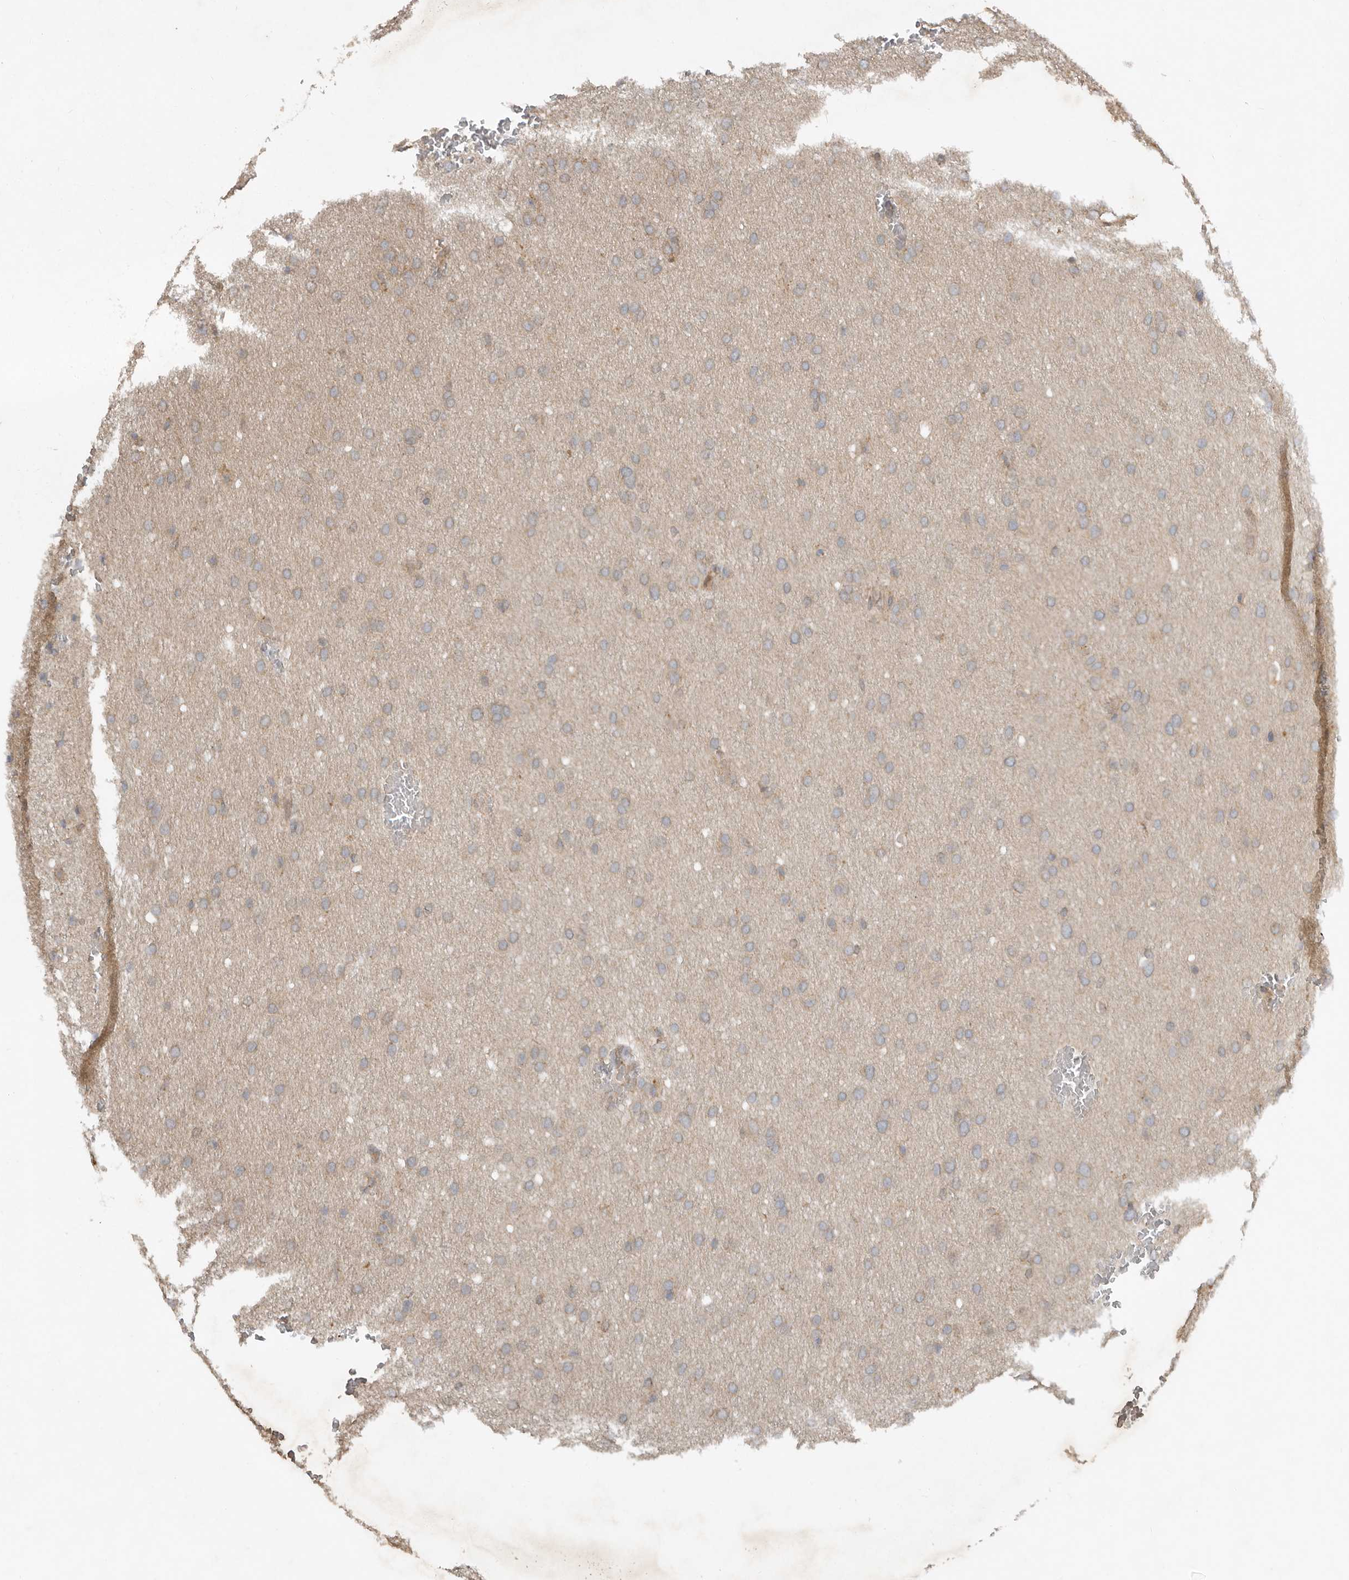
{"staining": {"intensity": "weak", "quantity": "<25%", "location": "cytoplasmic/membranous"}, "tissue": "glioma", "cell_type": "Tumor cells", "image_type": "cancer", "snomed": [{"axis": "morphology", "description": "Glioma, malignant, Low grade"}, {"axis": "topography", "description": "Brain"}], "caption": "Tumor cells show no significant expression in glioma. (Immunohistochemistry, brightfield microscopy, high magnification).", "gene": "TEAD3", "patient": {"sex": "female", "age": 37}}